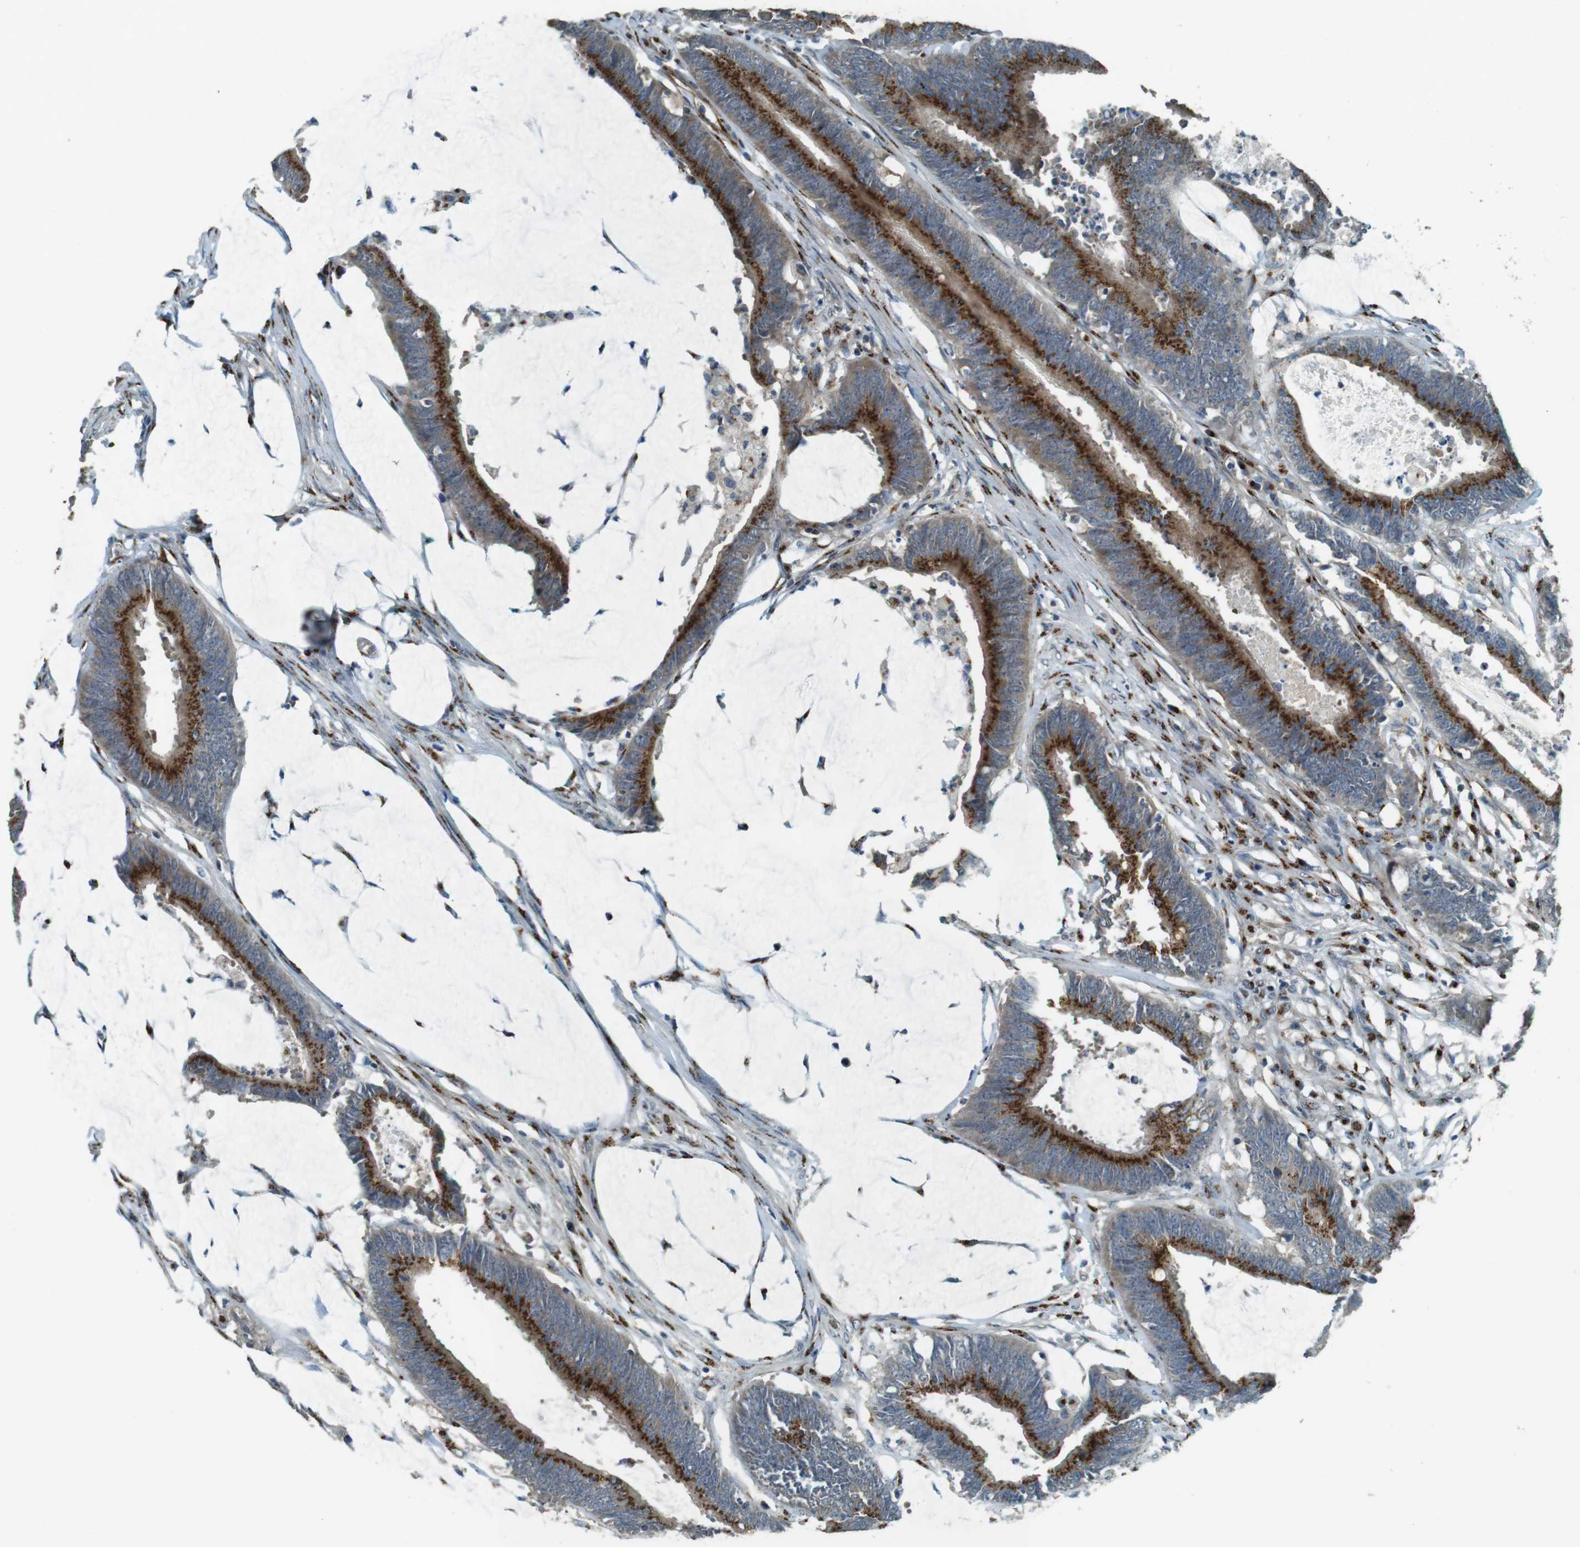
{"staining": {"intensity": "strong", "quantity": ">75%", "location": "cytoplasmic/membranous"}, "tissue": "colorectal cancer", "cell_type": "Tumor cells", "image_type": "cancer", "snomed": [{"axis": "morphology", "description": "Adenocarcinoma, NOS"}, {"axis": "topography", "description": "Rectum"}], "caption": "This is a histology image of immunohistochemistry staining of adenocarcinoma (colorectal), which shows strong expression in the cytoplasmic/membranous of tumor cells.", "gene": "TMEM115", "patient": {"sex": "female", "age": 66}}